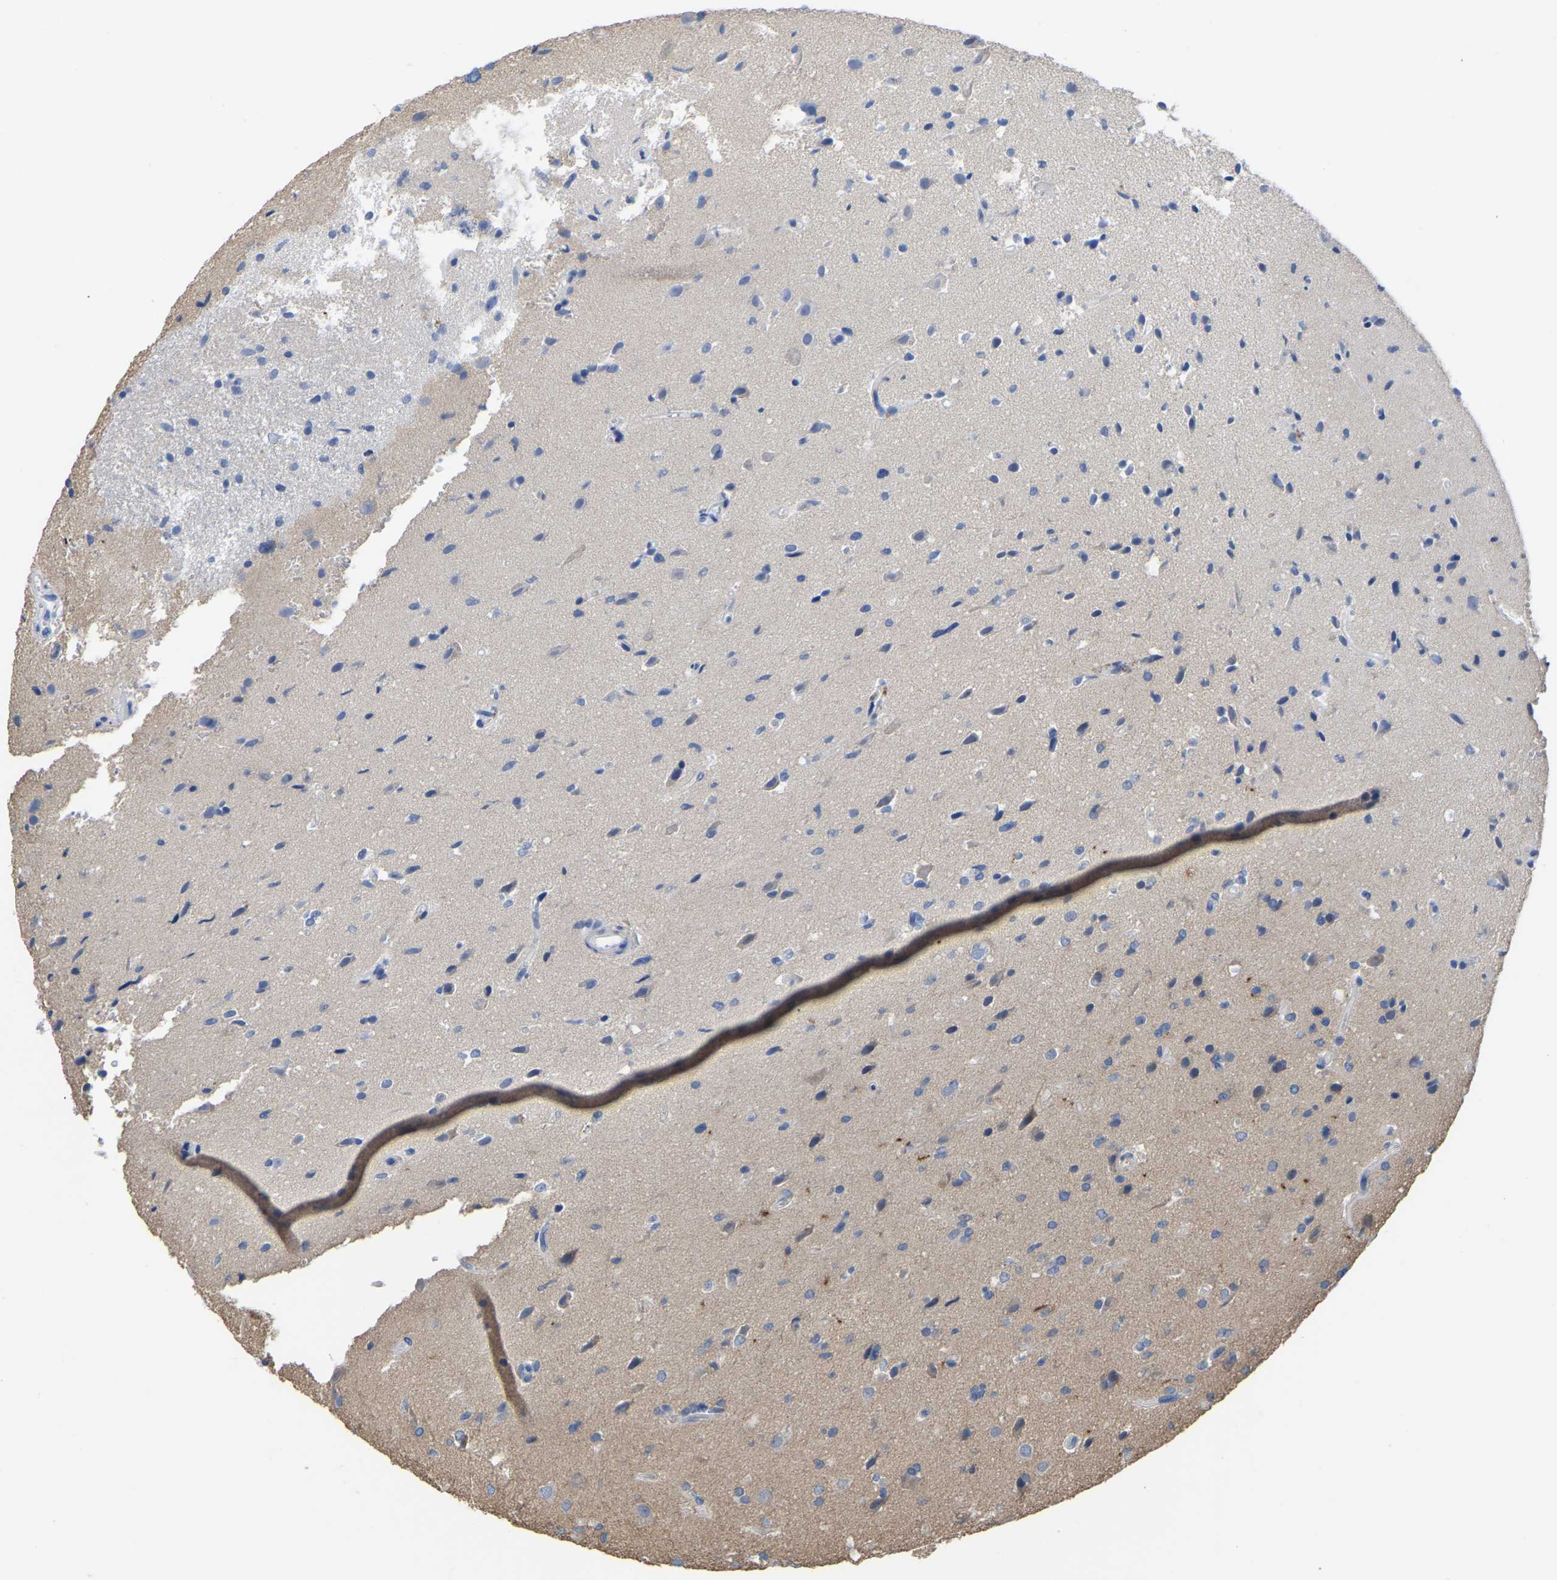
{"staining": {"intensity": "negative", "quantity": "none", "location": "none"}, "tissue": "glioma", "cell_type": "Tumor cells", "image_type": "cancer", "snomed": [{"axis": "morphology", "description": "Glioma, malignant, High grade"}, {"axis": "topography", "description": "Brain"}], "caption": "Human glioma stained for a protein using immunohistochemistry shows no expression in tumor cells.", "gene": "ZNF449", "patient": {"sex": "male", "age": 33}}